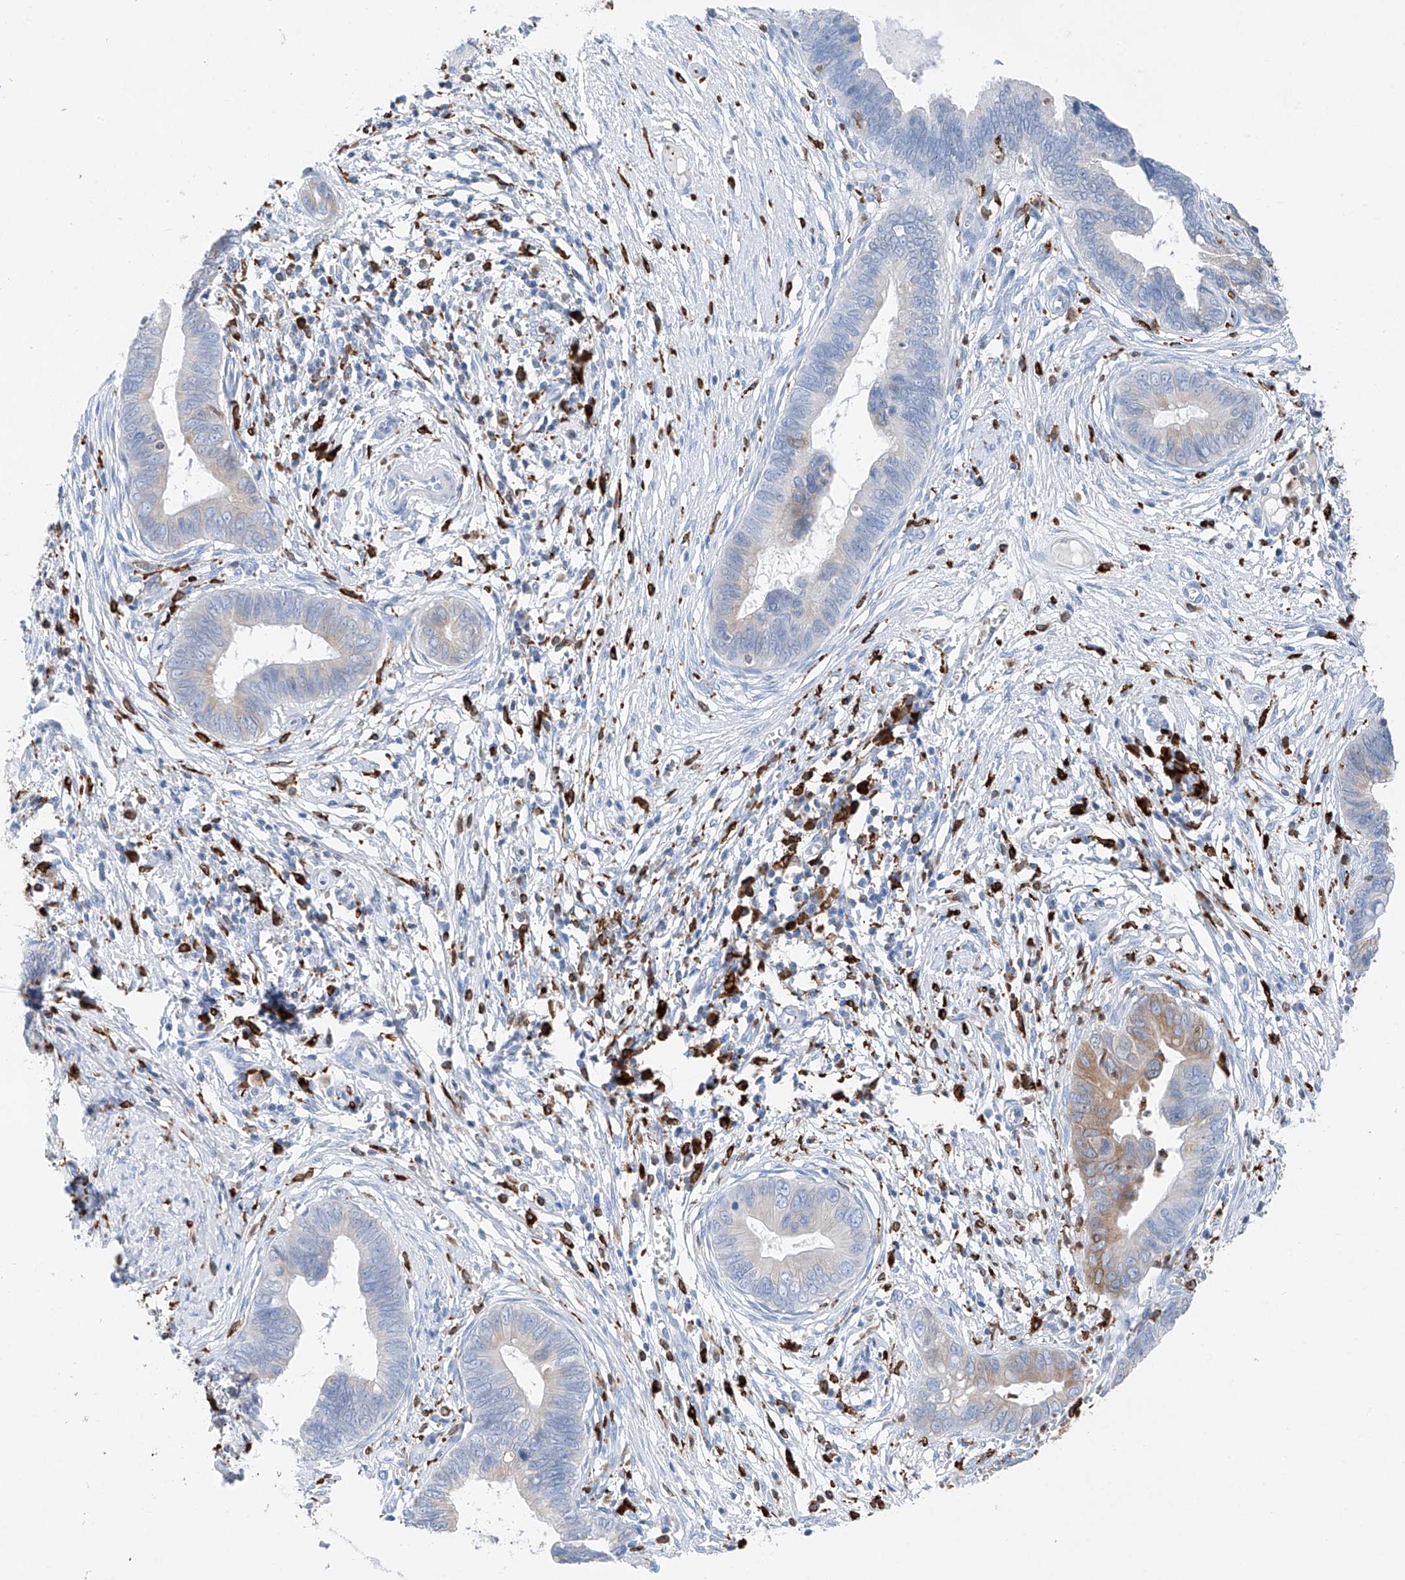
{"staining": {"intensity": "moderate", "quantity": "<25%", "location": "cytoplasmic/membranous"}, "tissue": "cervical cancer", "cell_type": "Tumor cells", "image_type": "cancer", "snomed": [{"axis": "morphology", "description": "Adenocarcinoma, NOS"}, {"axis": "topography", "description": "Cervix"}], "caption": "Cervical cancer was stained to show a protein in brown. There is low levels of moderate cytoplasmic/membranous positivity in approximately <25% of tumor cells.", "gene": "TBXAS1", "patient": {"sex": "female", "age": 44}}